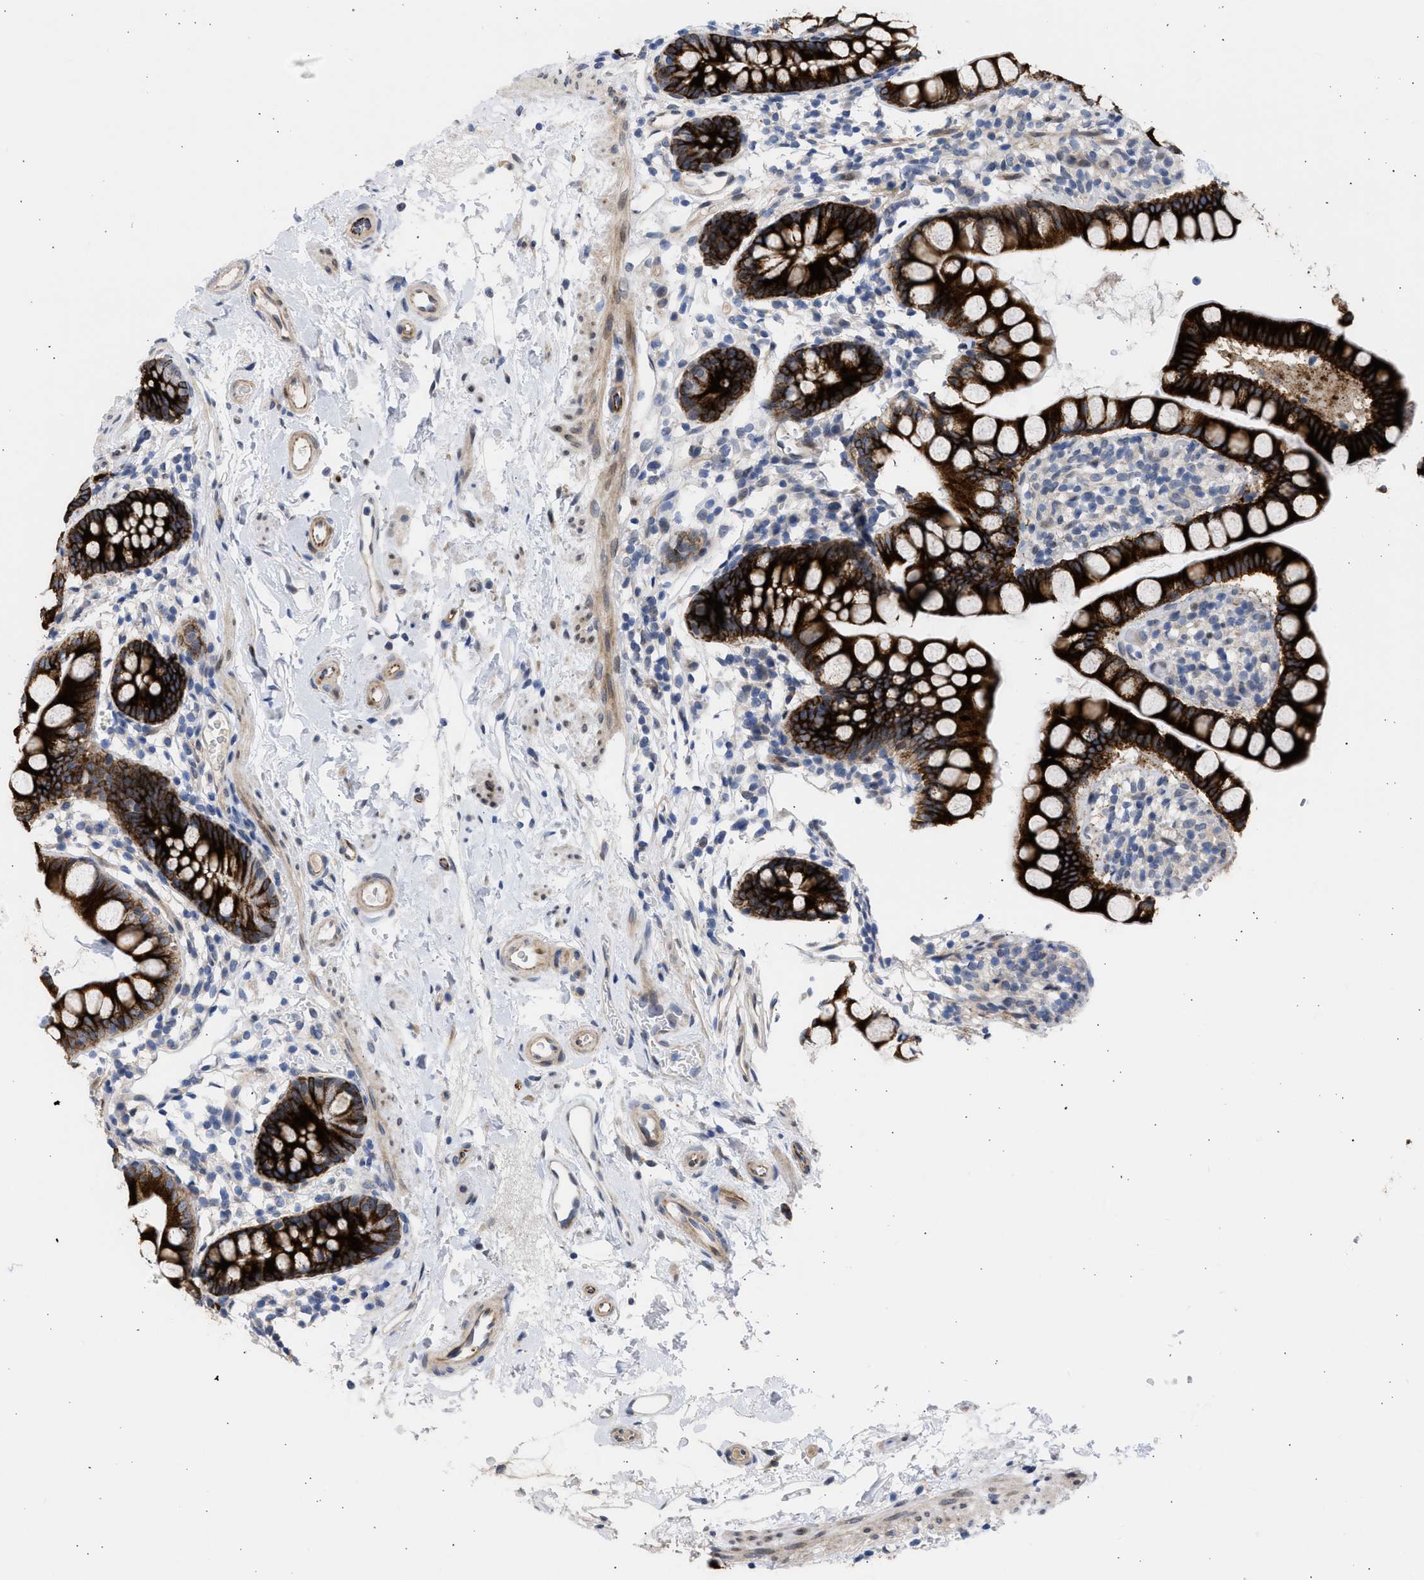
{"staining": {"intensity": "strong", "quantity": ">75%", "location": "cytoplasmic/membranous"}, "tissue": "small intestine", "cell_type": "Glandular cells", "image_type": "normal", "snomed": [{"axis": "morphology", "description": "Normal tissue, NOS"}, {"axis": "topography", "description": "Small intestine"}], "caption": "IHC micrograph of unremarkable small intestine: small intestine stained using immunohistochemistry (IHC) displays high levels of strong protein expression localized specifically in the cytoplasmic/membranous of glandular cells, appearing as a cytoplasmic/membranous brown color.", "gene": "NUP35", "patient": {"sex": "female", "age": 84}}